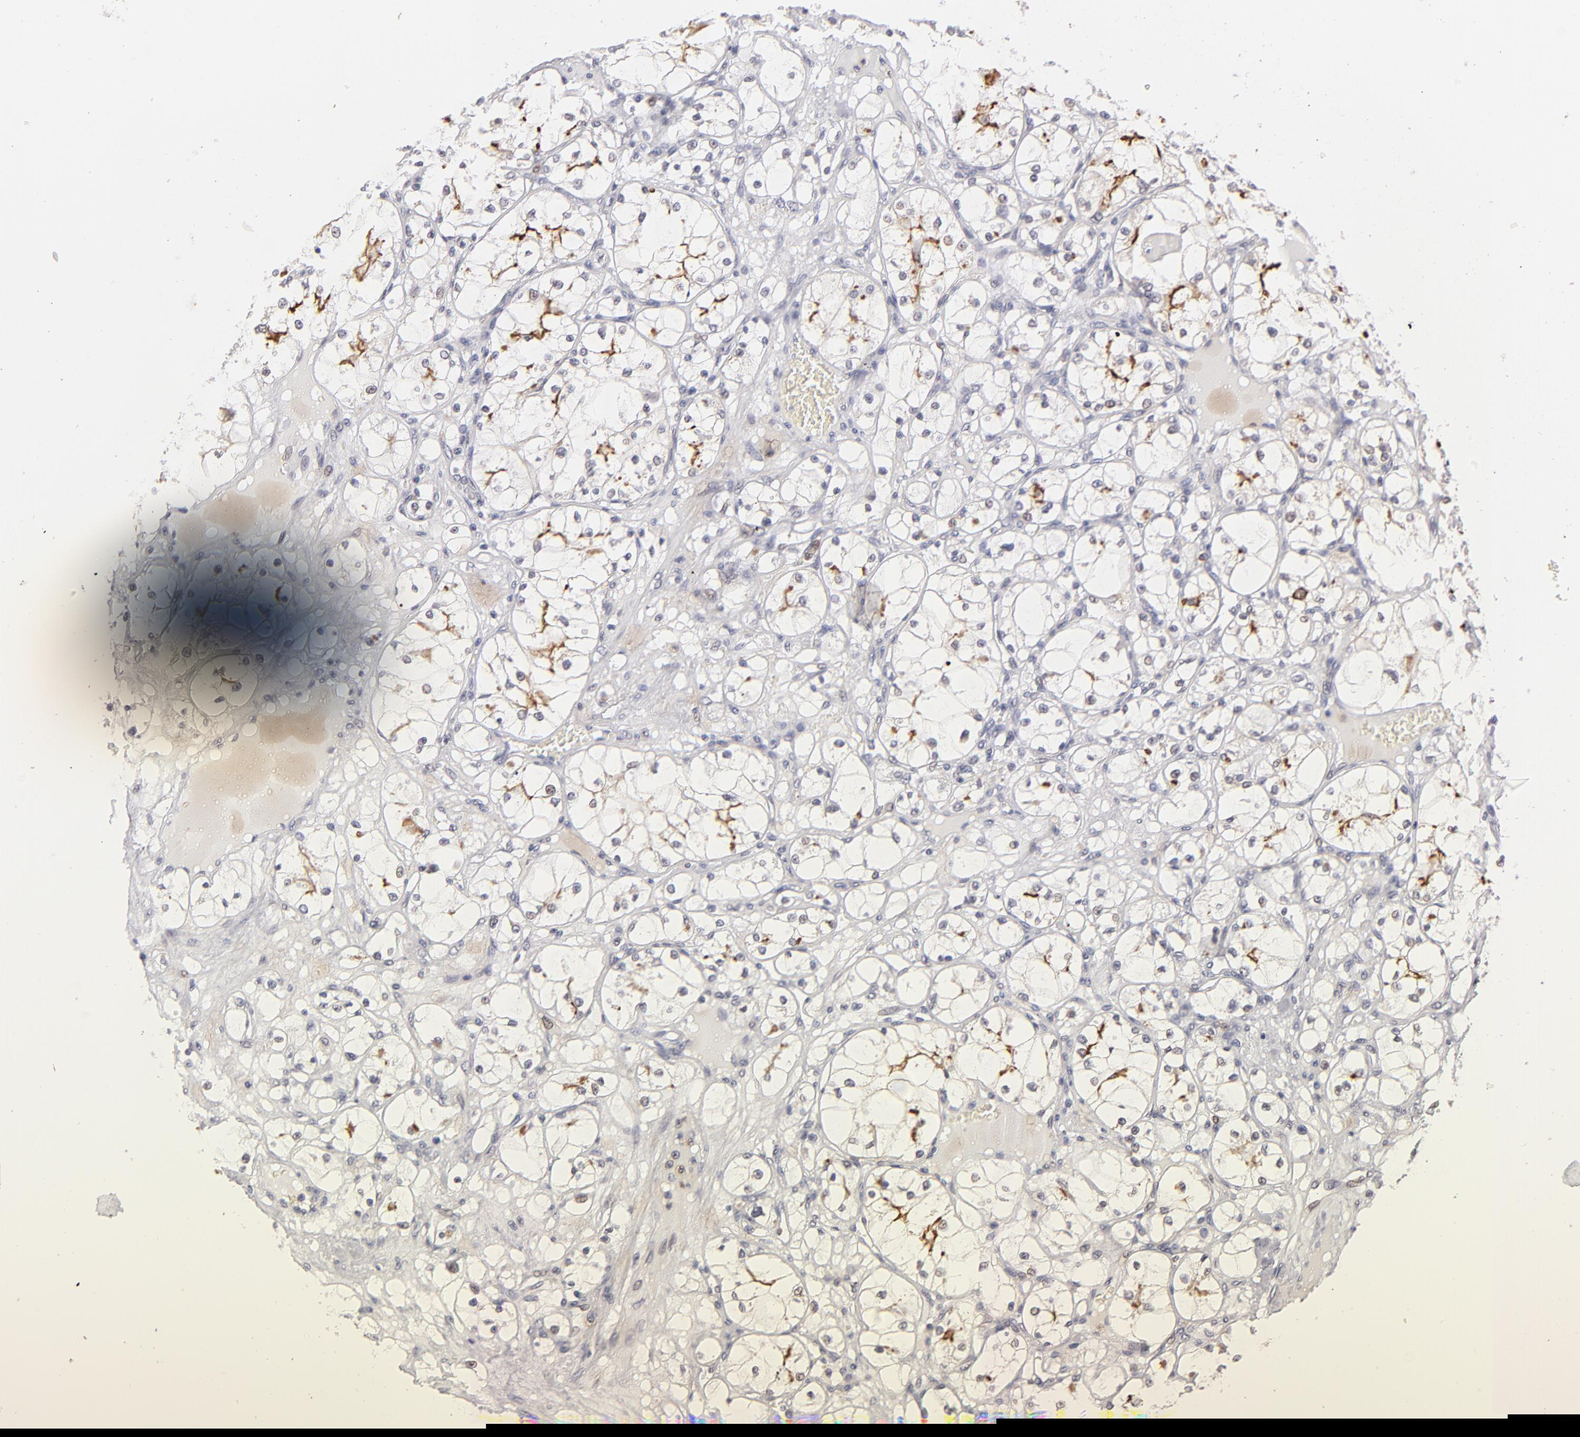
{"staining": {"intensity": "strong", "quantity": "<25%", "location": "cytoplasmic/membranous"}, "tissue": "renal cancer", "cell_type": "Tumor cells", "image_type": "cancer", "snomed": [{"axis": "morphology", "description": "Adenocarcinoma, NOS"}, {"axis": "topography", "description": "Kidney"}], "caption": "A brown stain shows strong cytoplasmic/membranous expression of a protein in adenocarcinoma (renal) tumor cells.", "gene": "MGAM", "patient": {"sex": "male", "age": 61}}